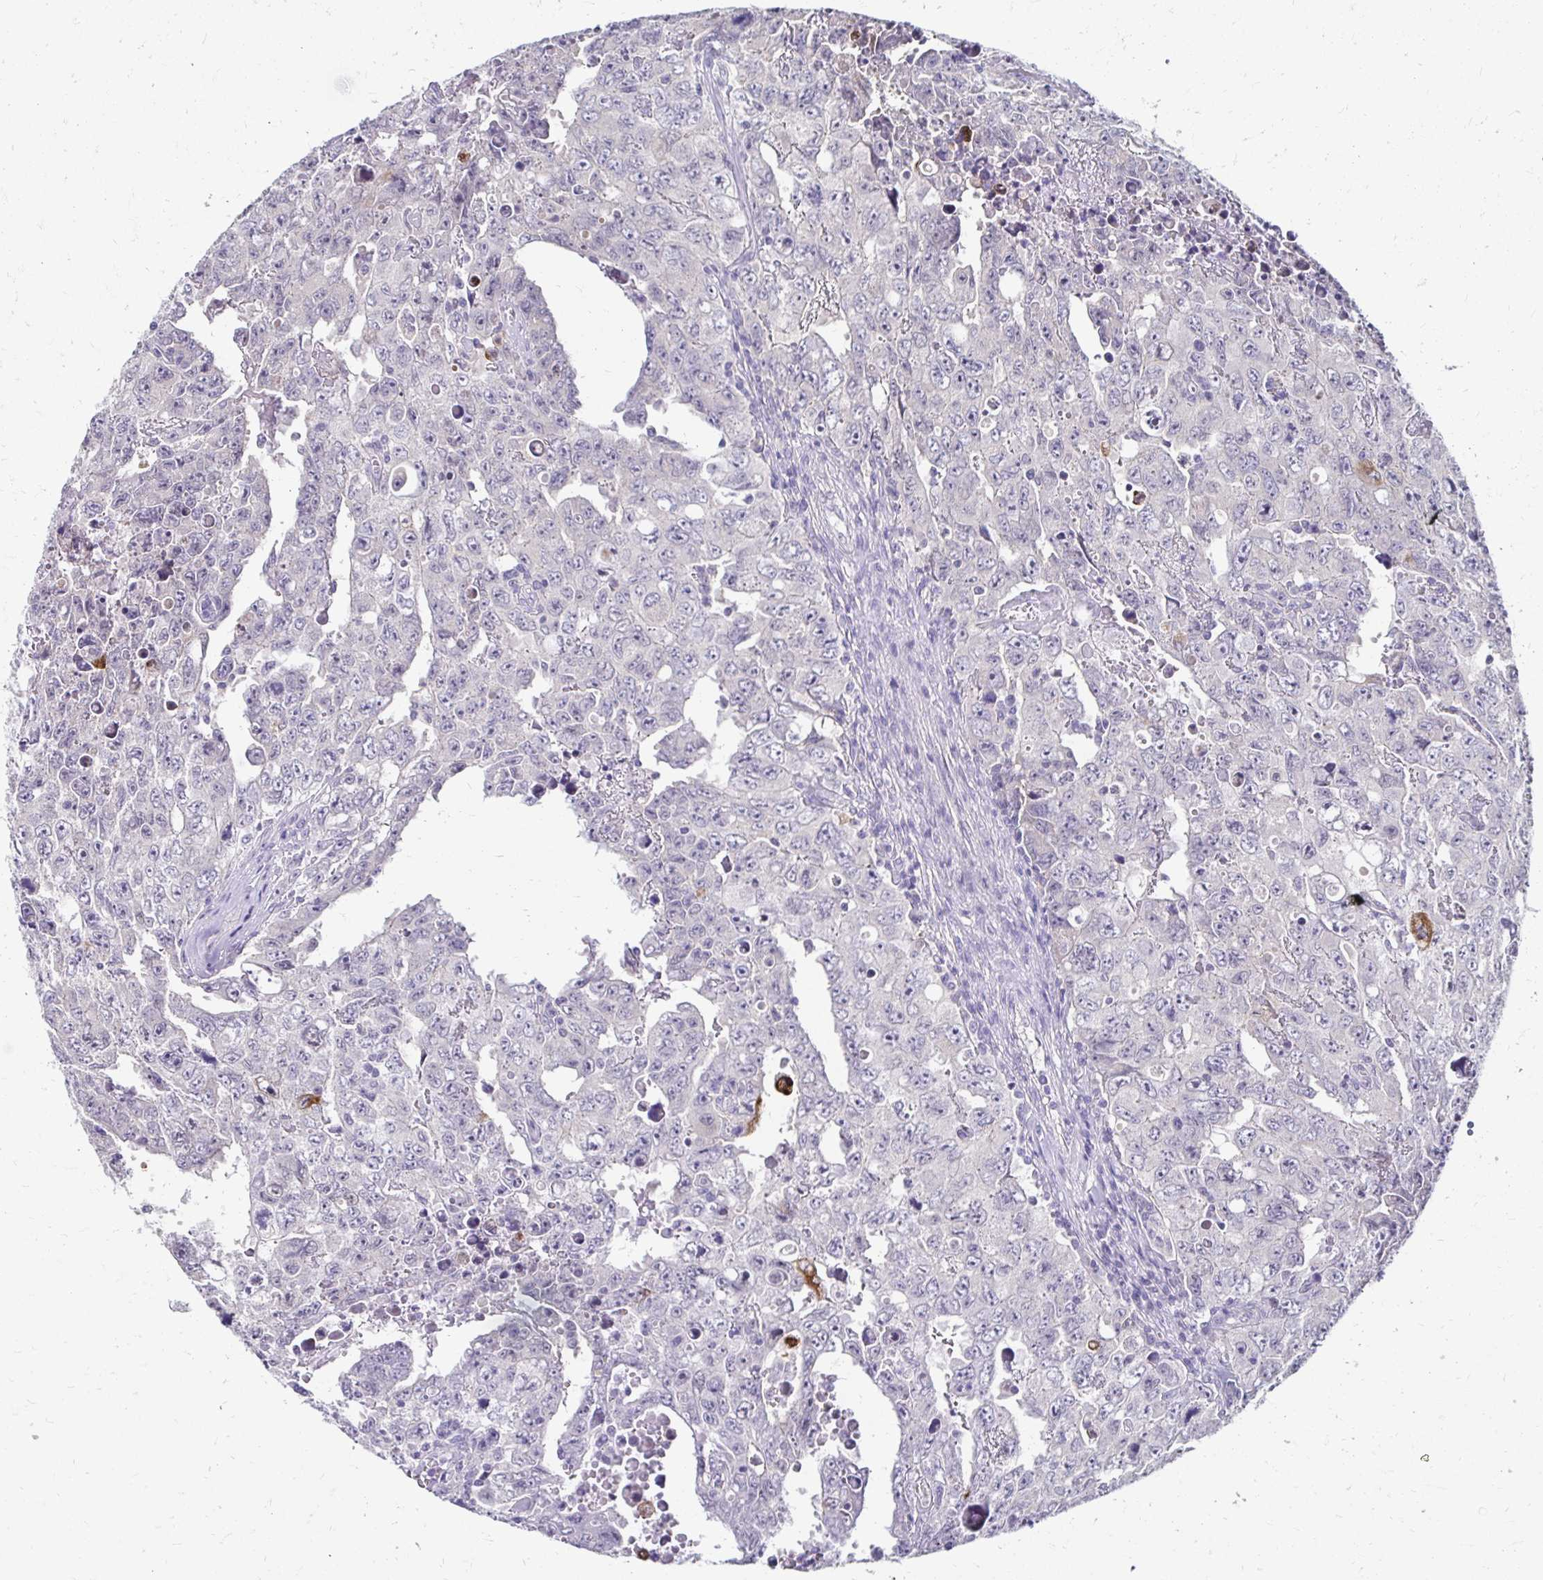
{"staining": {"intensity": "negative", "quantity": "none", "location": "none"}, "tissue": "testis cancer", "cell_type": "Tumor cells", "image_type": "cancer", "snomed": [{"axis": "morphology", "description": "Carcinoma, Embryonal, NOS"}, {"axis": "topography", "description": "Testis"}], "caption": "The IHC micrograph has no significant expression in tumor cells of testis embryonal carcinoma tissue.", "gene": "PADI2", "patient": {"sex": "male", "age": 24}}